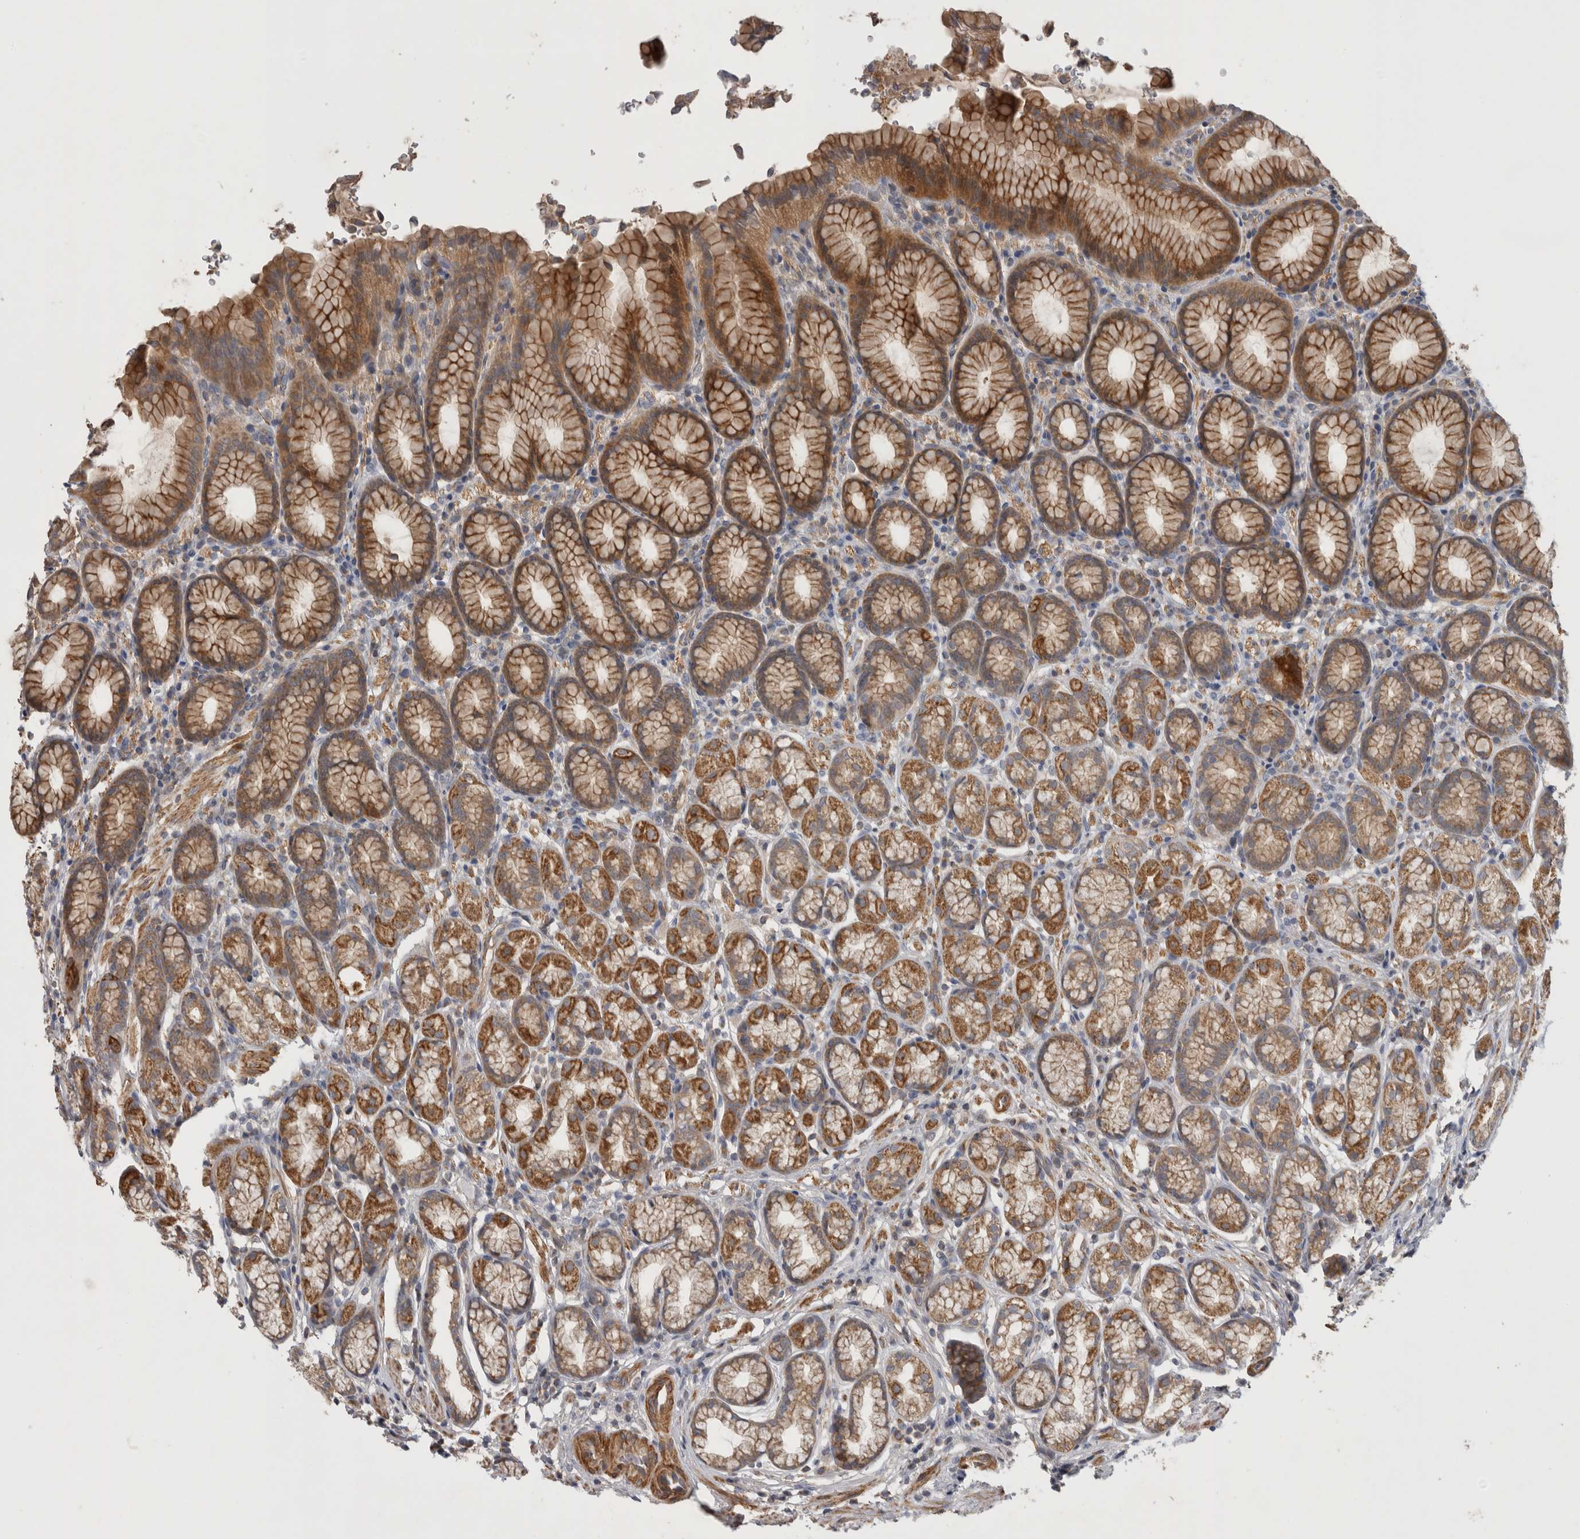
{"staining": {"intensity": "strong", "quantity": ">75%", "location": "cytoplasmic/membranous"}, "tissue": "stomach", "cell_type": "Glandular cells", "image_type": "normal", "snomed": [{"axis": "morphology", "description": "Normal tissue, NOS"}, {"axis": "topography", "description": "Stomach"}], "caption": "Protein expression analysis of unremarkable stomach shows strong cytoplasmic/membranous expression in approximately >75% of glandular cells.", "gene": "SFXN2", "patient": {"sex": "male", "age": 42}}